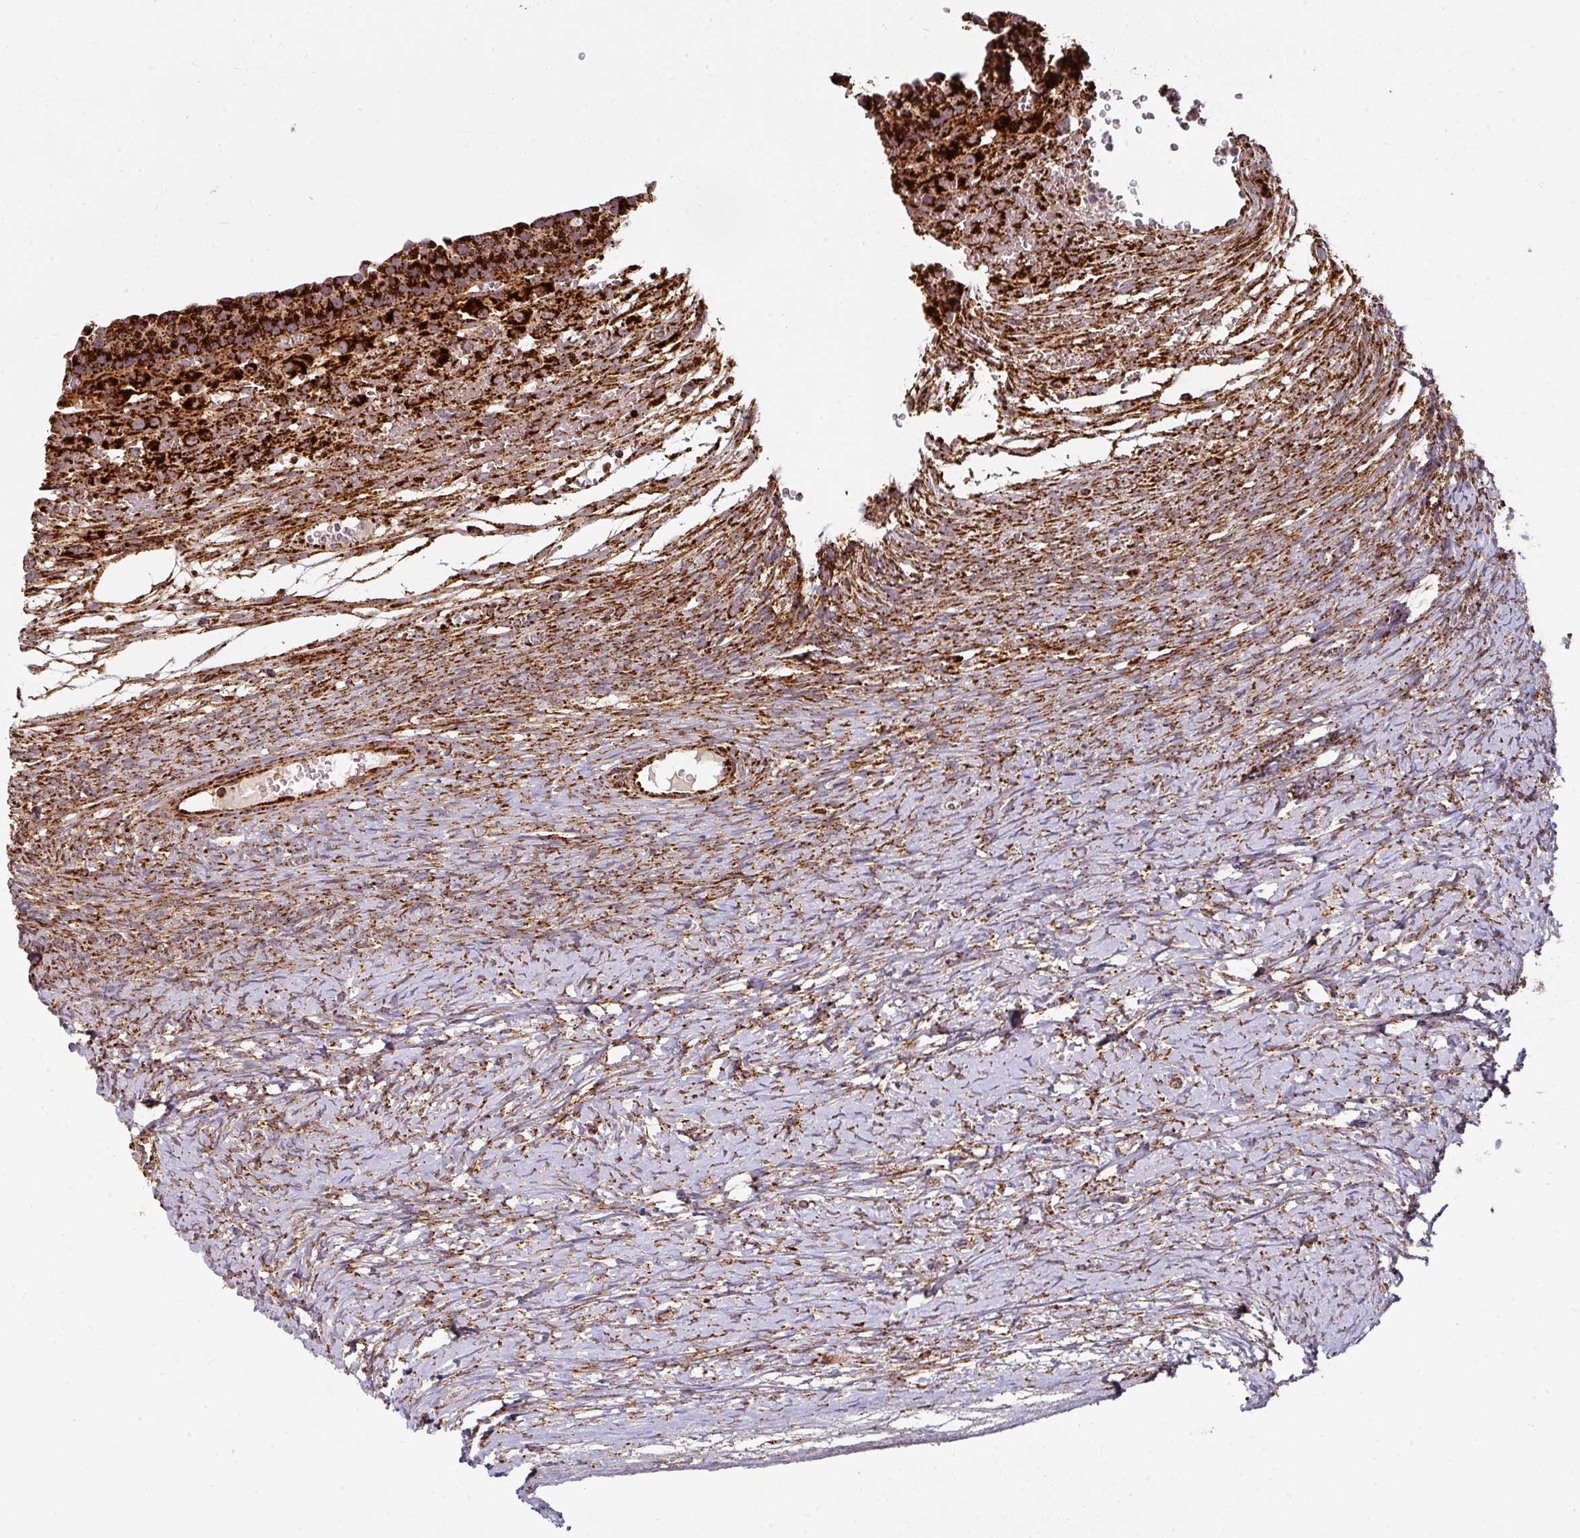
{"staining": {"intensity": "strong", "quantity": ">75%", "location": "cytoplasmic/membranous"}, "tissue": "ovary", "cell_type": "Follicle cells", "image_type": "normal", "snomed": [{"axis": "morphology", "description": "Normal tissue, NOS"}, {"axis": "topography", "description": "Ovary"}], "caption": "Immunohistochemical staining of benign human ovary shows strong cytoplasmic/membranous protein positivity in approximately >75% of follicle cells.", "gene": "TRAP1", "patient": {"sex": "female", "age": 39}}